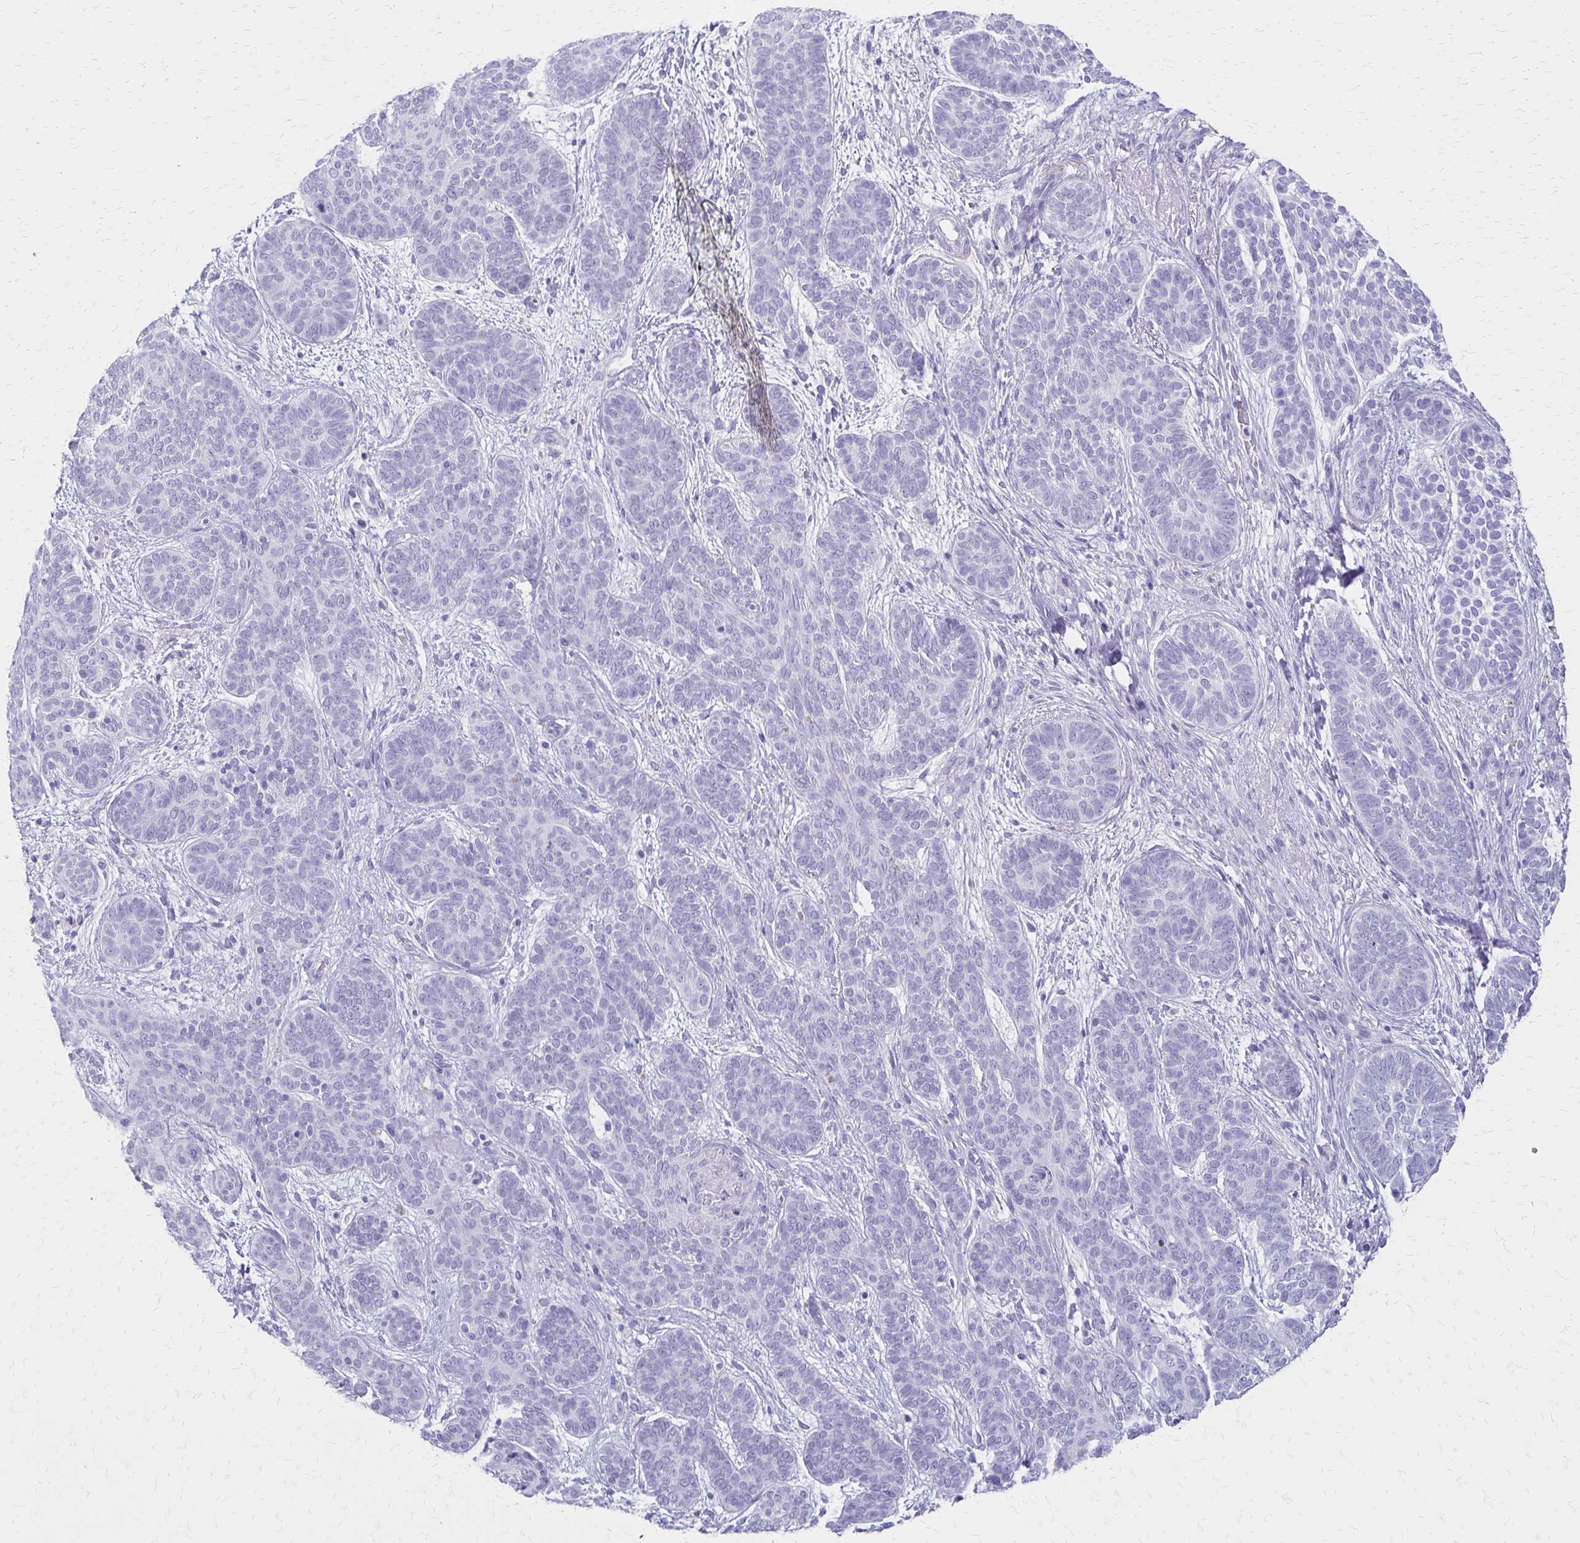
{"staining": {"intensity": "moderate", "quantity": "<25%", "location": "cytoplasmic/membranous"}, "tissue": "skin cancer", "cell_type": "Tumor cells", "image_type": "cancer", "snomed": [{"axis": "morphology", "description": "Basal cell carcinoma"}, {"axis": "topography", "description": "Skin"}], "caption": "Tumor cells reveal low levels of moderate cytoplasmic/membranous positivity in approximately <25% of cells in human skin basal cell carcinoma. (Brightfield microscopy of DAB IHC at high magnification).", "gene": "IVL", "patient": {"sex": "female", "age": 82}}